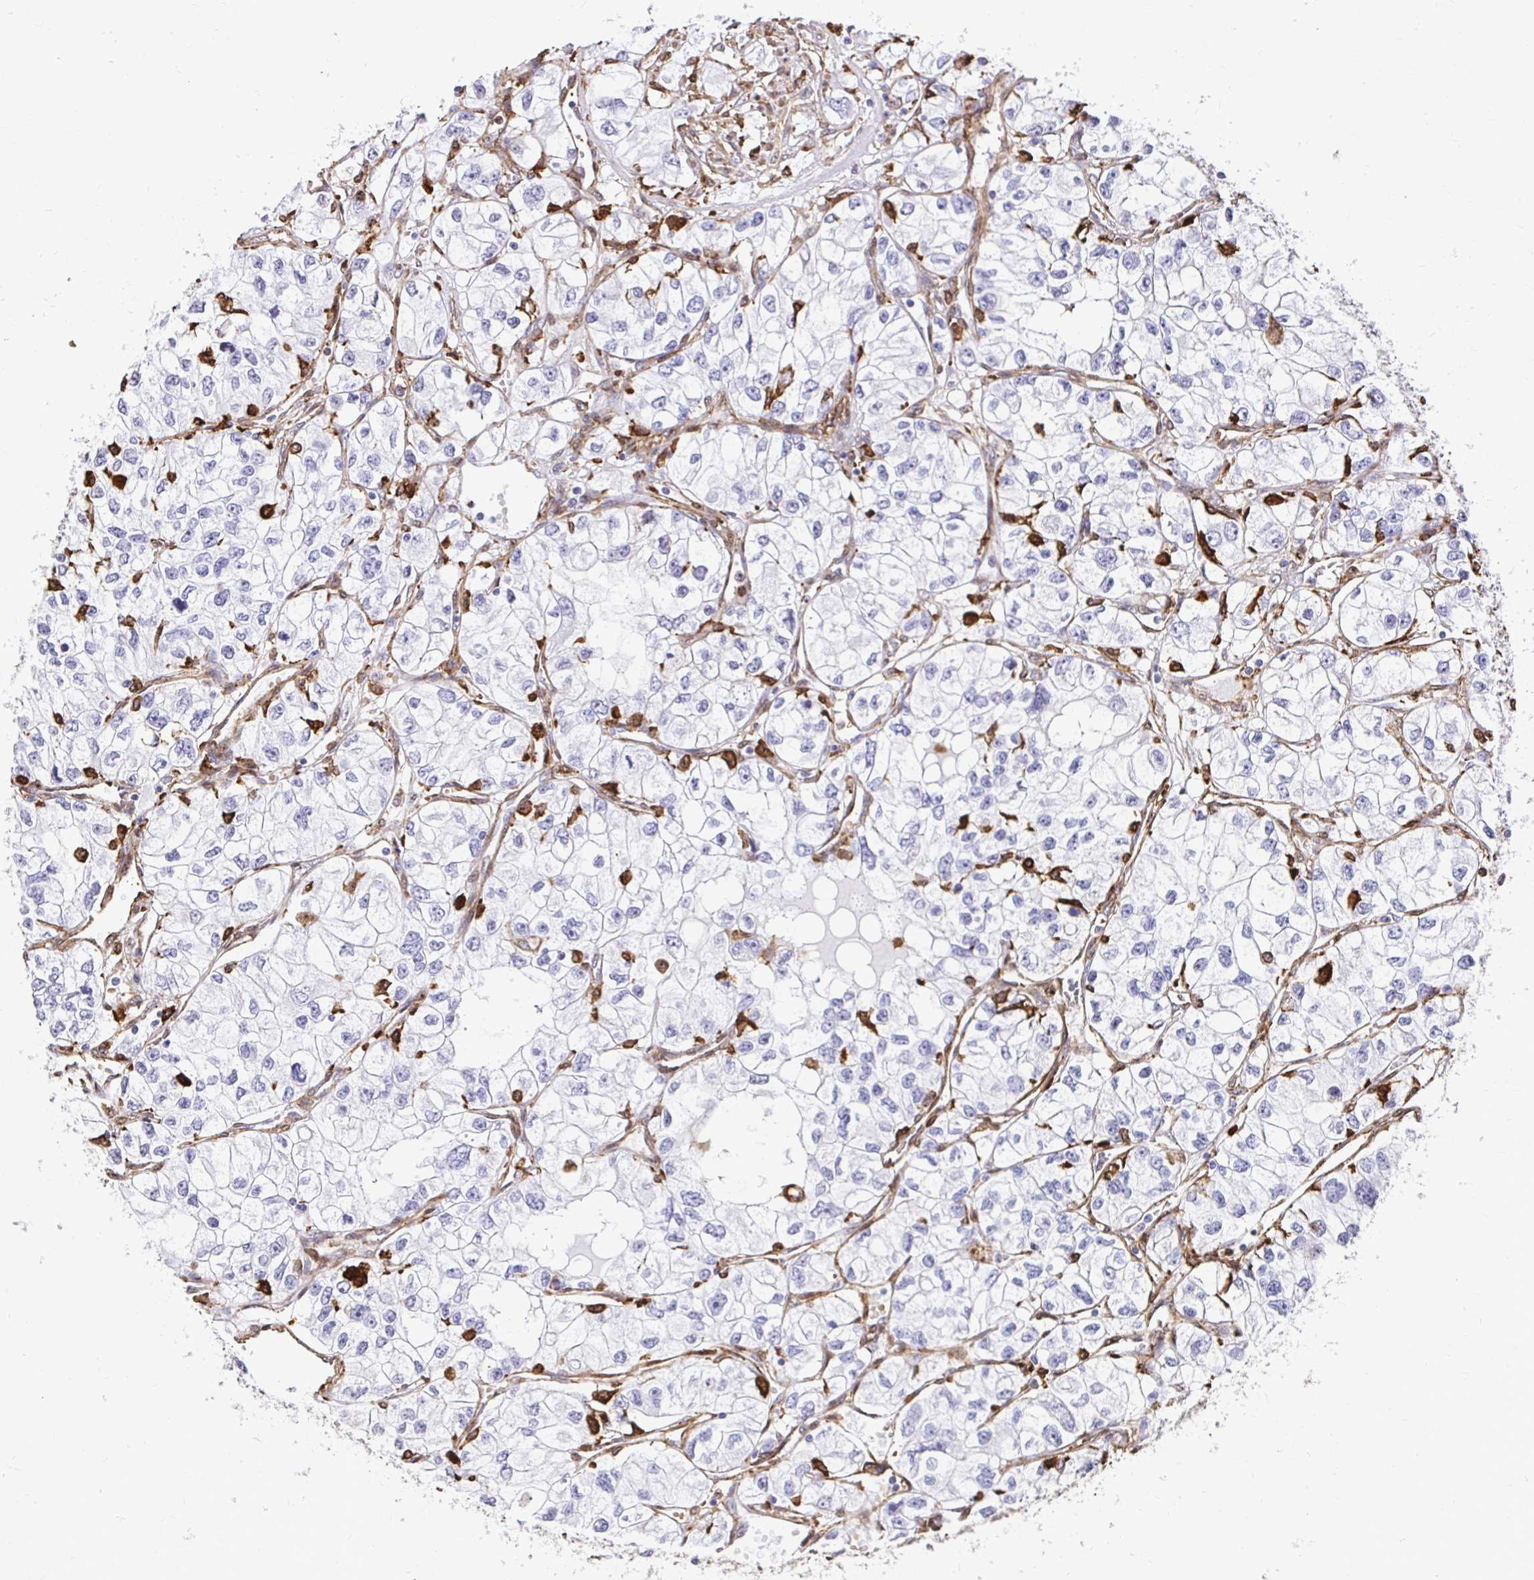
{"staining": {"intensity": "negative", "quantity": "none", "location": "none"}, "tissue": "renal cancer", "cell_type": "Tumor cells", "image_type": "cancer", "snomed": [{"axis": "morphology", "description": "Adenocarcinoma, NOS"}, {"axis": "topography", "description": "Kidney"}], "caption": "High power microscopy micrograph of an immunohistochemistry histopathology image of renal cancer (adenocarcinoma), revealing no significant staining in tumor cells. The staining was performed using DAB (3,3'-diaminobenzidine) to visualize the protein expression in brown, while the nuclei were stained in blue with hematoxylin (Magnification: 20x).", "gene": "GSN", "patient": {"sex": "female", "age": 59}}